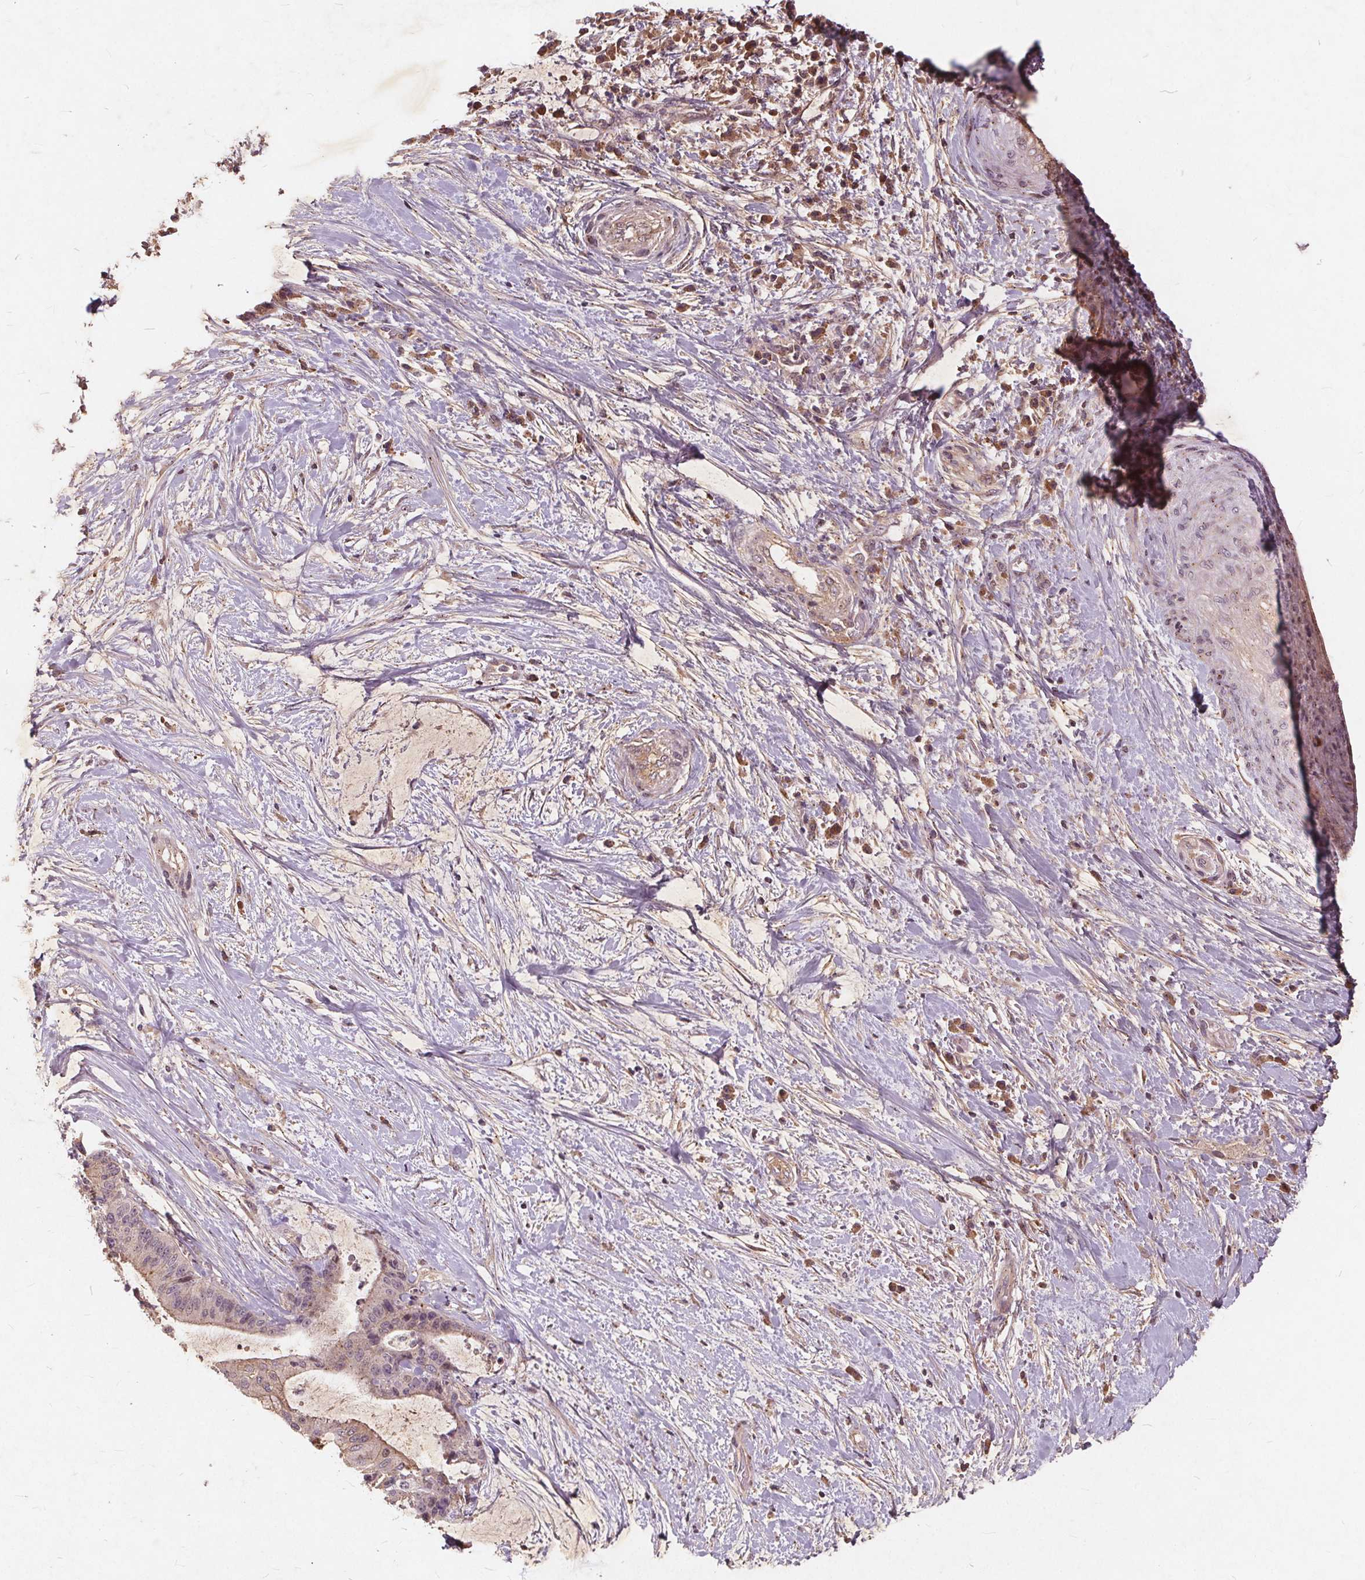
{"staining": {"intensity": "negative", "quantity": "none", "location": "none"}, "tissue": "liver cancer", "cell_type": "Tumor cells", "image_type": "cancer", "snomed": [{"axis": "morphology", "description": "Cholangiocarcinoma"}, {"axis": "topography", "description": "Liver"}], "caption": "Tumor cells are negative for protein expression in human liver cholangiocarcinoma.", "gene": "CSNK1G2", "patient": {"sex": "female", "age": 73}}